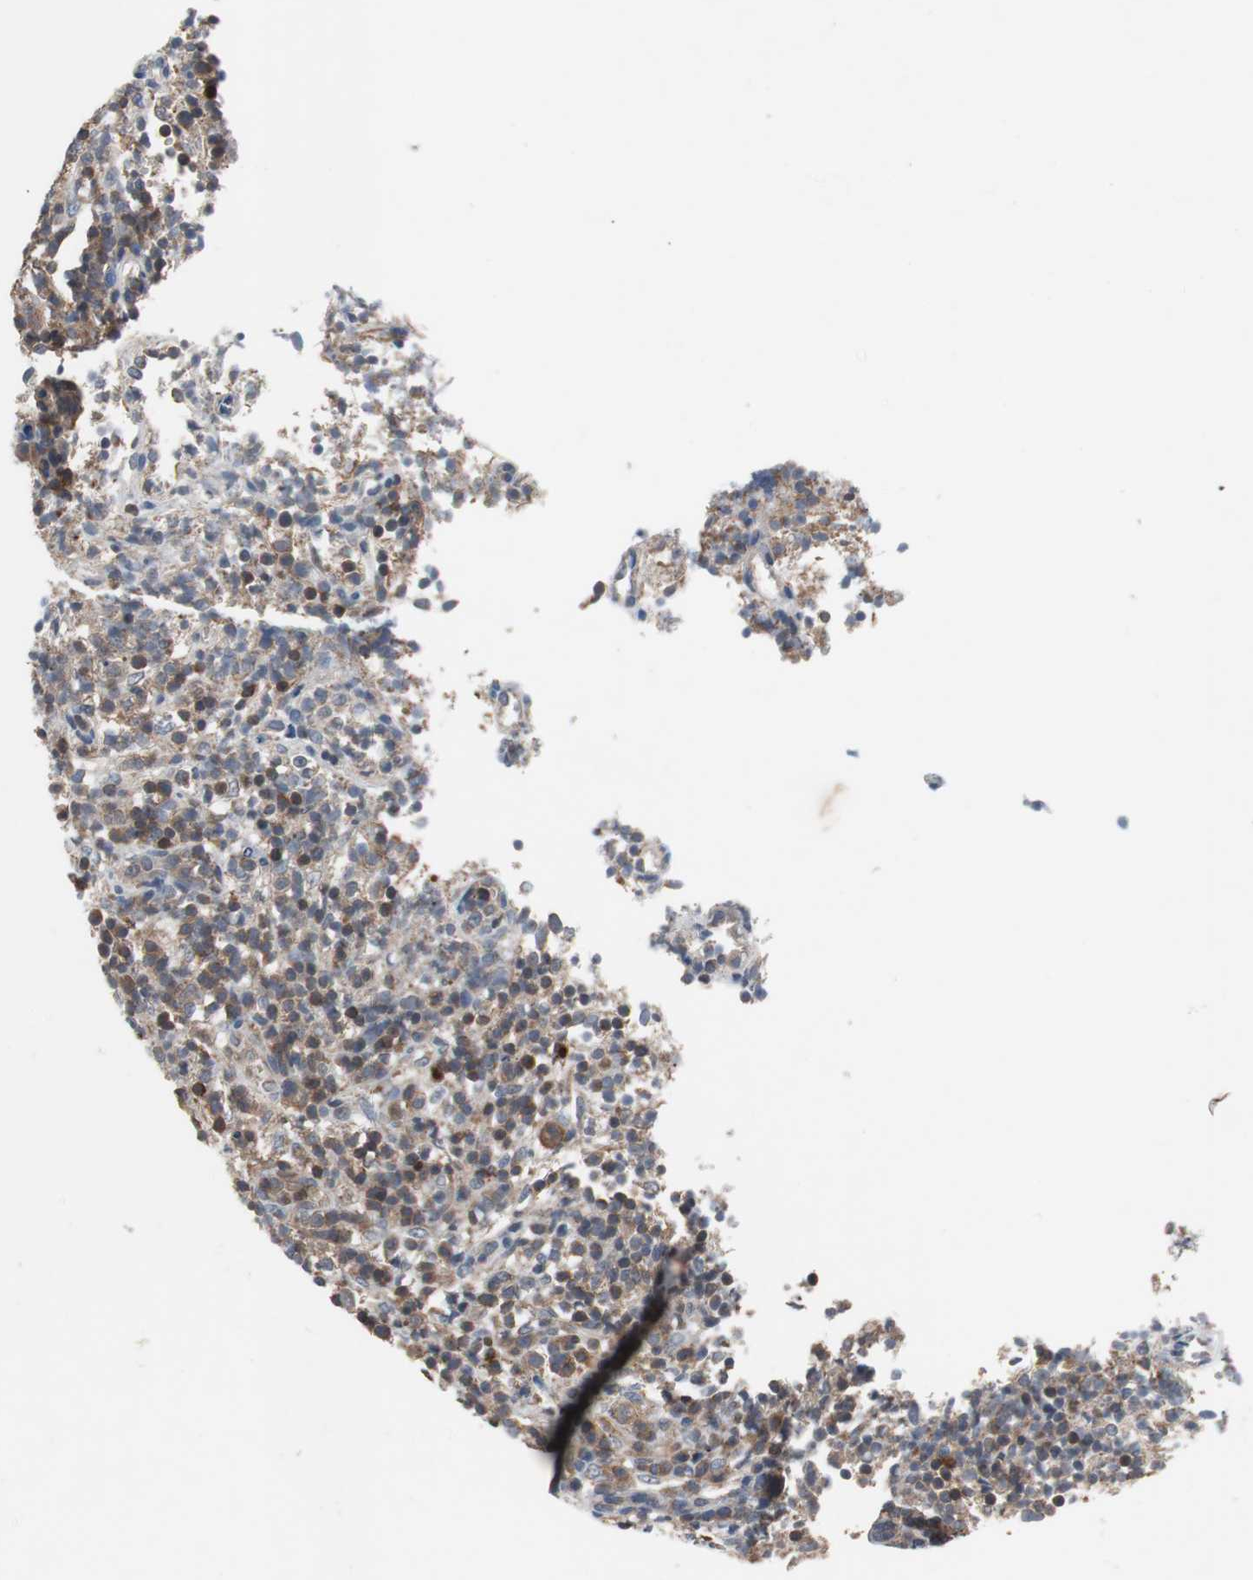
{"staining": {"intensity": "moderate", "quantity": "25%-75%", "location": "cytoplasmic/membranous"}, "tissue": "lymphoma", "cell_type": "Tumor cells", "image_type": "cancer", "snomed": [{"axis": "morphology", "description": "Malignant lymphoma, non-Hodgkin's type, High grade"}, {"axis": "topography", "description": "Lymph node"}], "caption": "IHC of malignant lymphoma, non-Hodgkin's type (high-grade) demonstrates medium levels of moderate cytoplasmic/membranous positivity in approximately 25%-75% of tumor cells. (Stains: DAB (3,3'-diaminobenzidine) in brown, nuclei in blue, Microscopy: brightfield microscopy at high magnification).", "gene": "CALB2", "patient": {"sex": "female", "age": 76}}